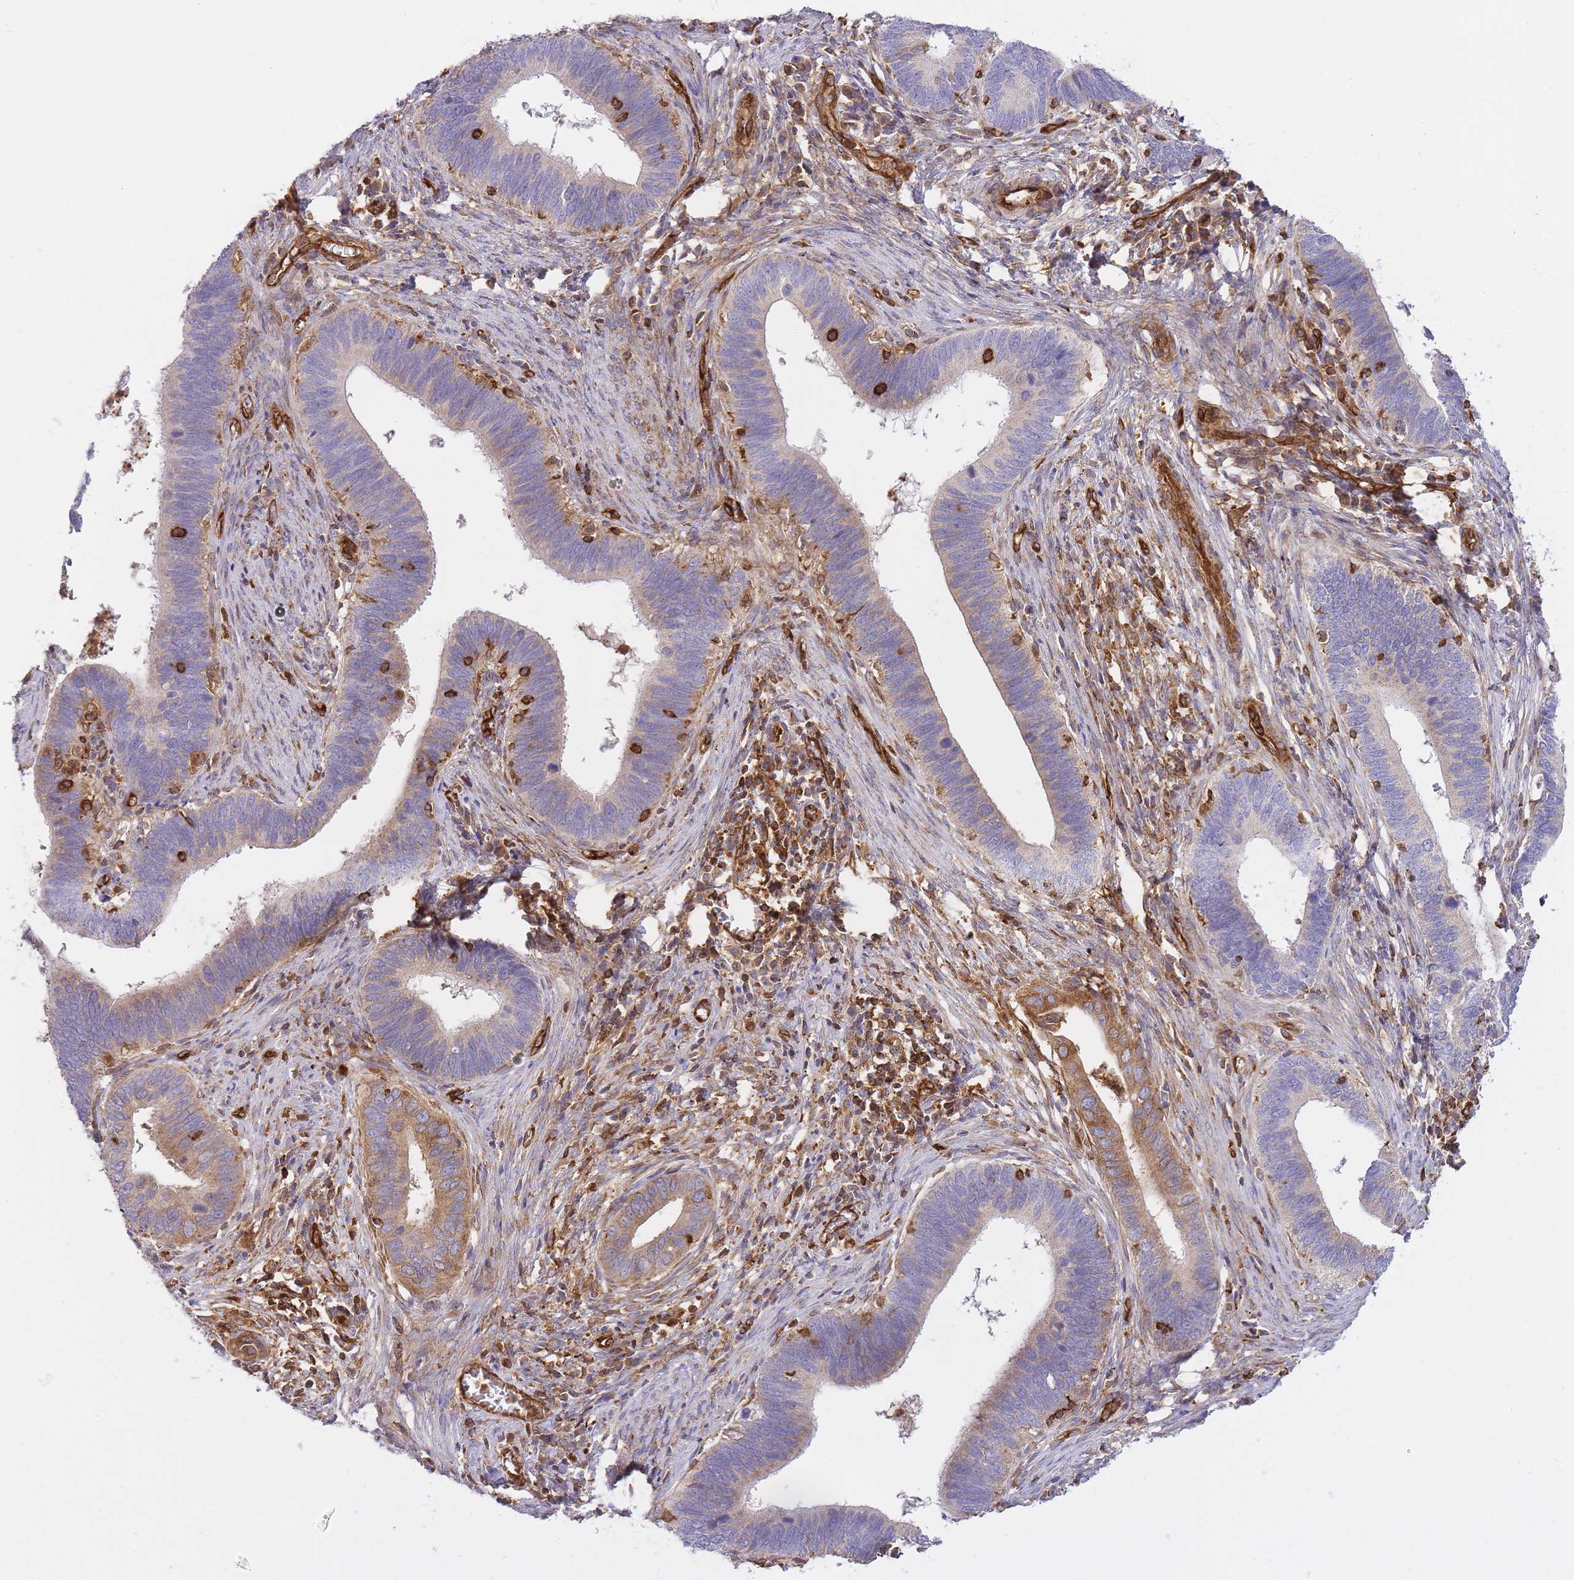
{"staining": {"intensity": "moderate", "quantity": "<25%", "location": "cytoplasmic/membranous"}, "tissue": "cervical cancer", "cell_type": "Tumor cells", "image_type": "cancer", "snomed": [{"axis": "morphology", "description": "Adenocarcinoma, NOS"}, {"axis": "topography", "description": "Cervix"}], "caption": "About <25% of tumor cells in cervical cancer (adenocarcinoma) show moderate cytoplasmic/membranous protein expression as visualized by brown immunohistochemical staining.", "gene": "MSN", "patient": {"sex": "female", "age": 42}}